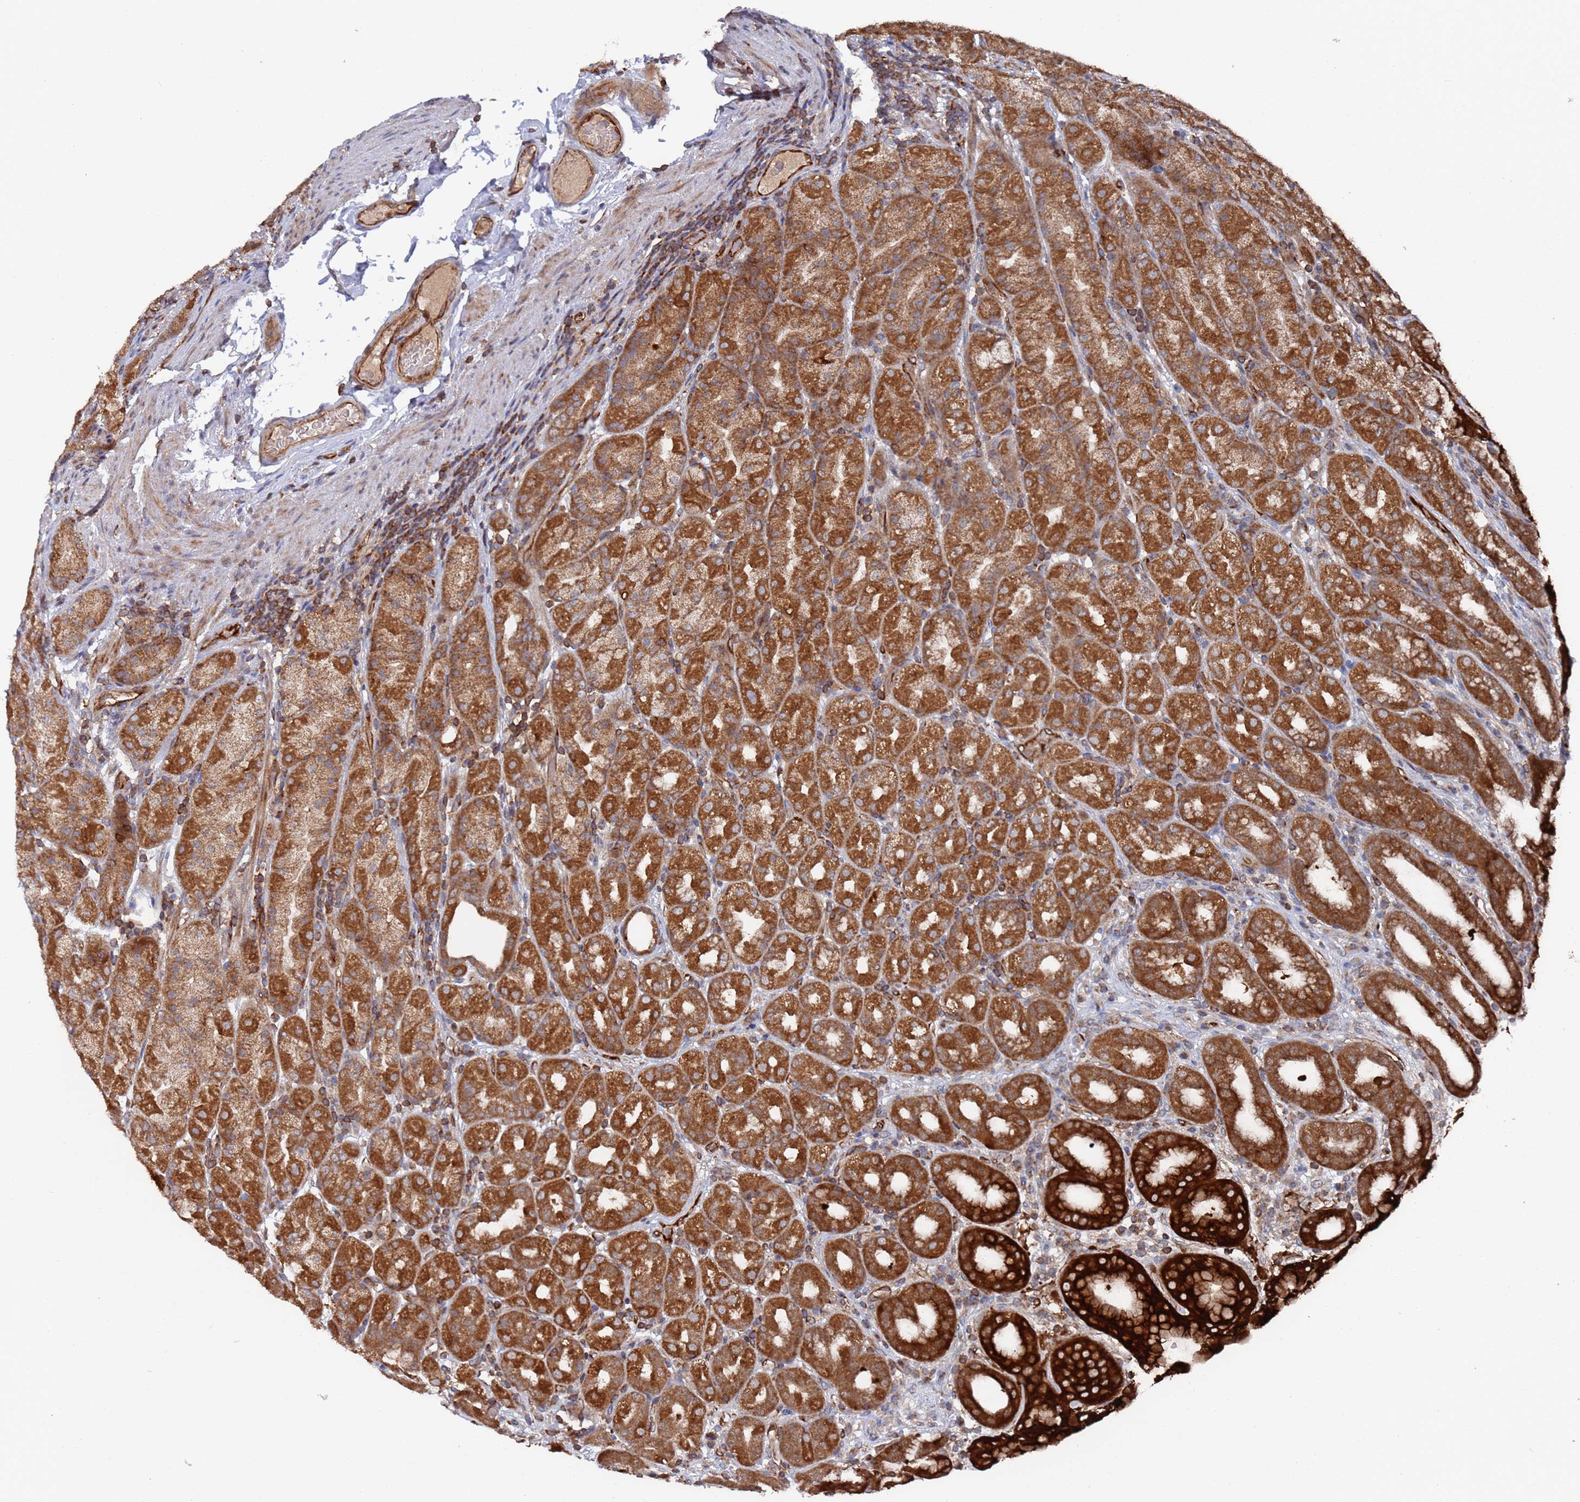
{"staining": {"intensity": "strong", "quantity": ">75%", "location": "cytoplasmic/membranous"}, "tissue": "stomach", "cell_type": "Glandular cells", "image_type": "normal", "snomed": [{"axis": "morphology", "description": "Normal tissue, NOS"}, {"axis": "topography", "description": "Stomach, upper"}, {"axis": "topography", "description": "Stomach"}], "caption": "DAB immunohistochemical staining of normal human stomach reveals strong cytoplasmic/membranous protein staining in approximately >75% of glandular cells.", "gene": "DDX60", "patient": {"sex": "male", "age": 68}}